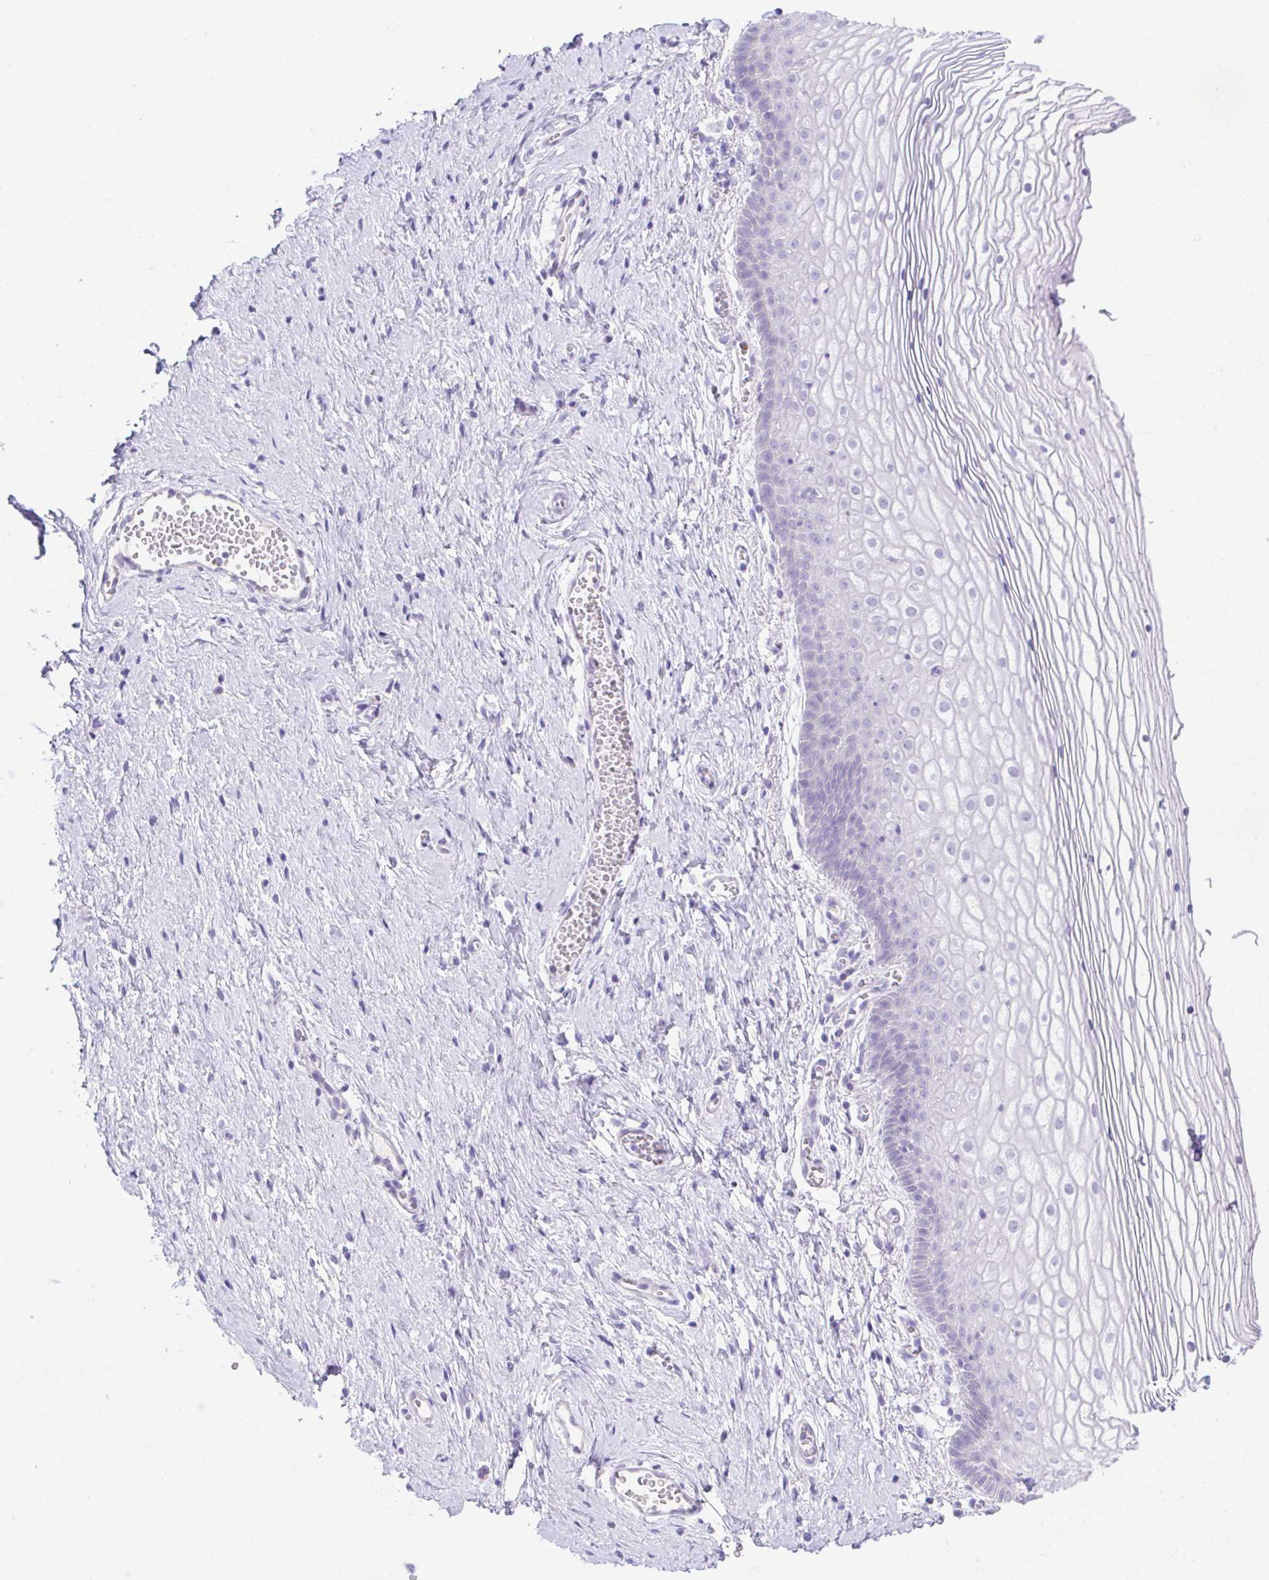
{"staining": {"intensity": "negative", "quantity": "none", "location": "none"}, "tissue": "vagina", "cell_type": "Squamous epithelial cells", "image_type": "normal", "snomed": [{"axis": "morphology", "description": "Normal tissue, NOS"}, {"axis": "topography", "description": "Vagina"}], "caption": "This is a image of IHC staining of benign vagina, which shows no staining in squamous epithelial cells.", "gene": "HACD4", "patient": {"sex": "female", "age": 56}}